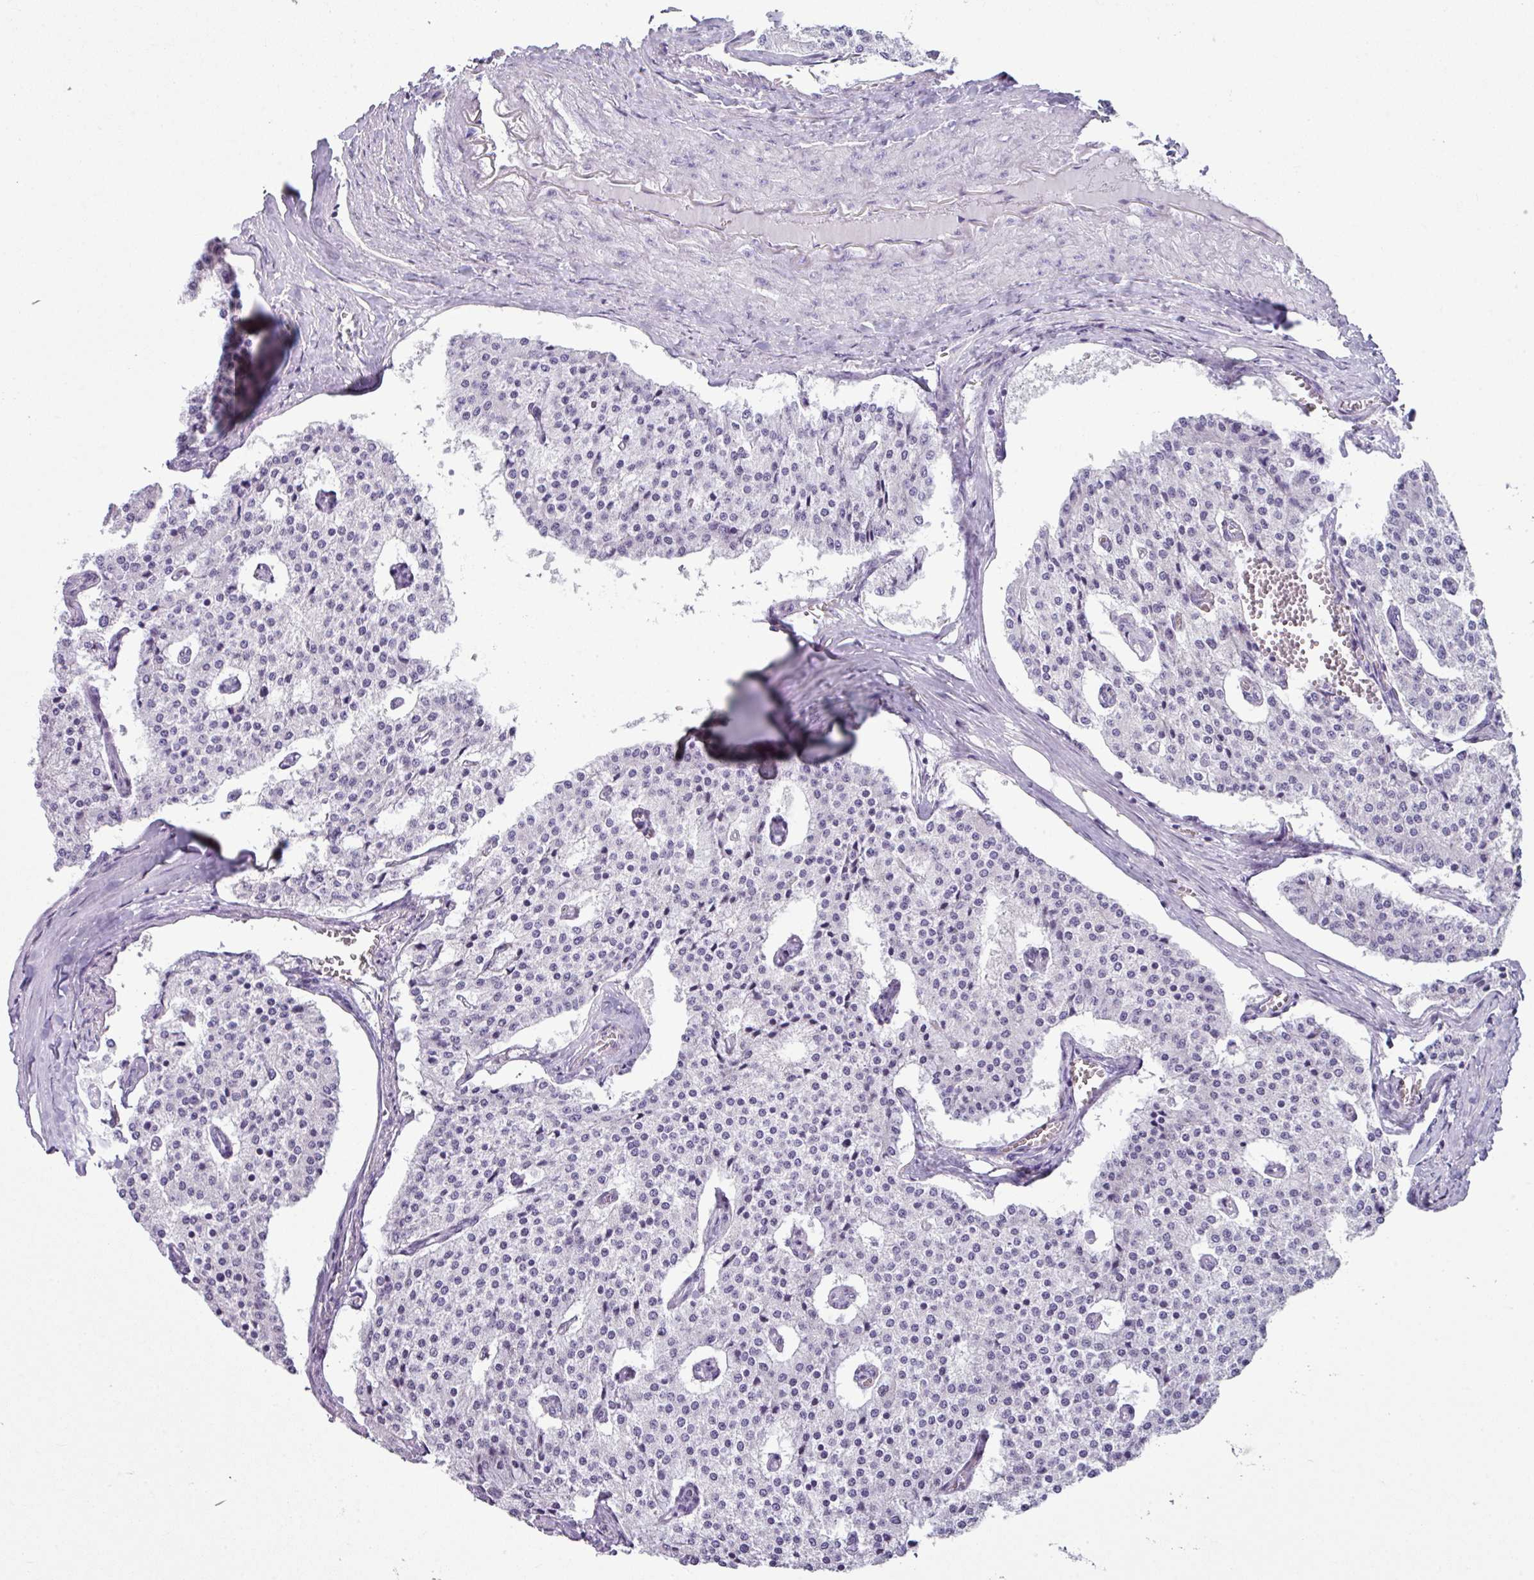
{"staining": {"intensity": "negative", "quantity": "none", "location": "none"}, "tissue": "carcinoid", "cell_type": "Tumor cells", "image_type": "cancer", "snomed": [{"axis": "morphology", "description": "Carcinoid, malignant, NOS"}, {"axis": "topography", "description": "Colon"}], "caption": "Malignant carcinoid stained for a protein using immunohistochemistry (IHC) reveals no expression tumor cells.", "gene": "STAT5A", "patient": {"sex": "female", "age": 52}}